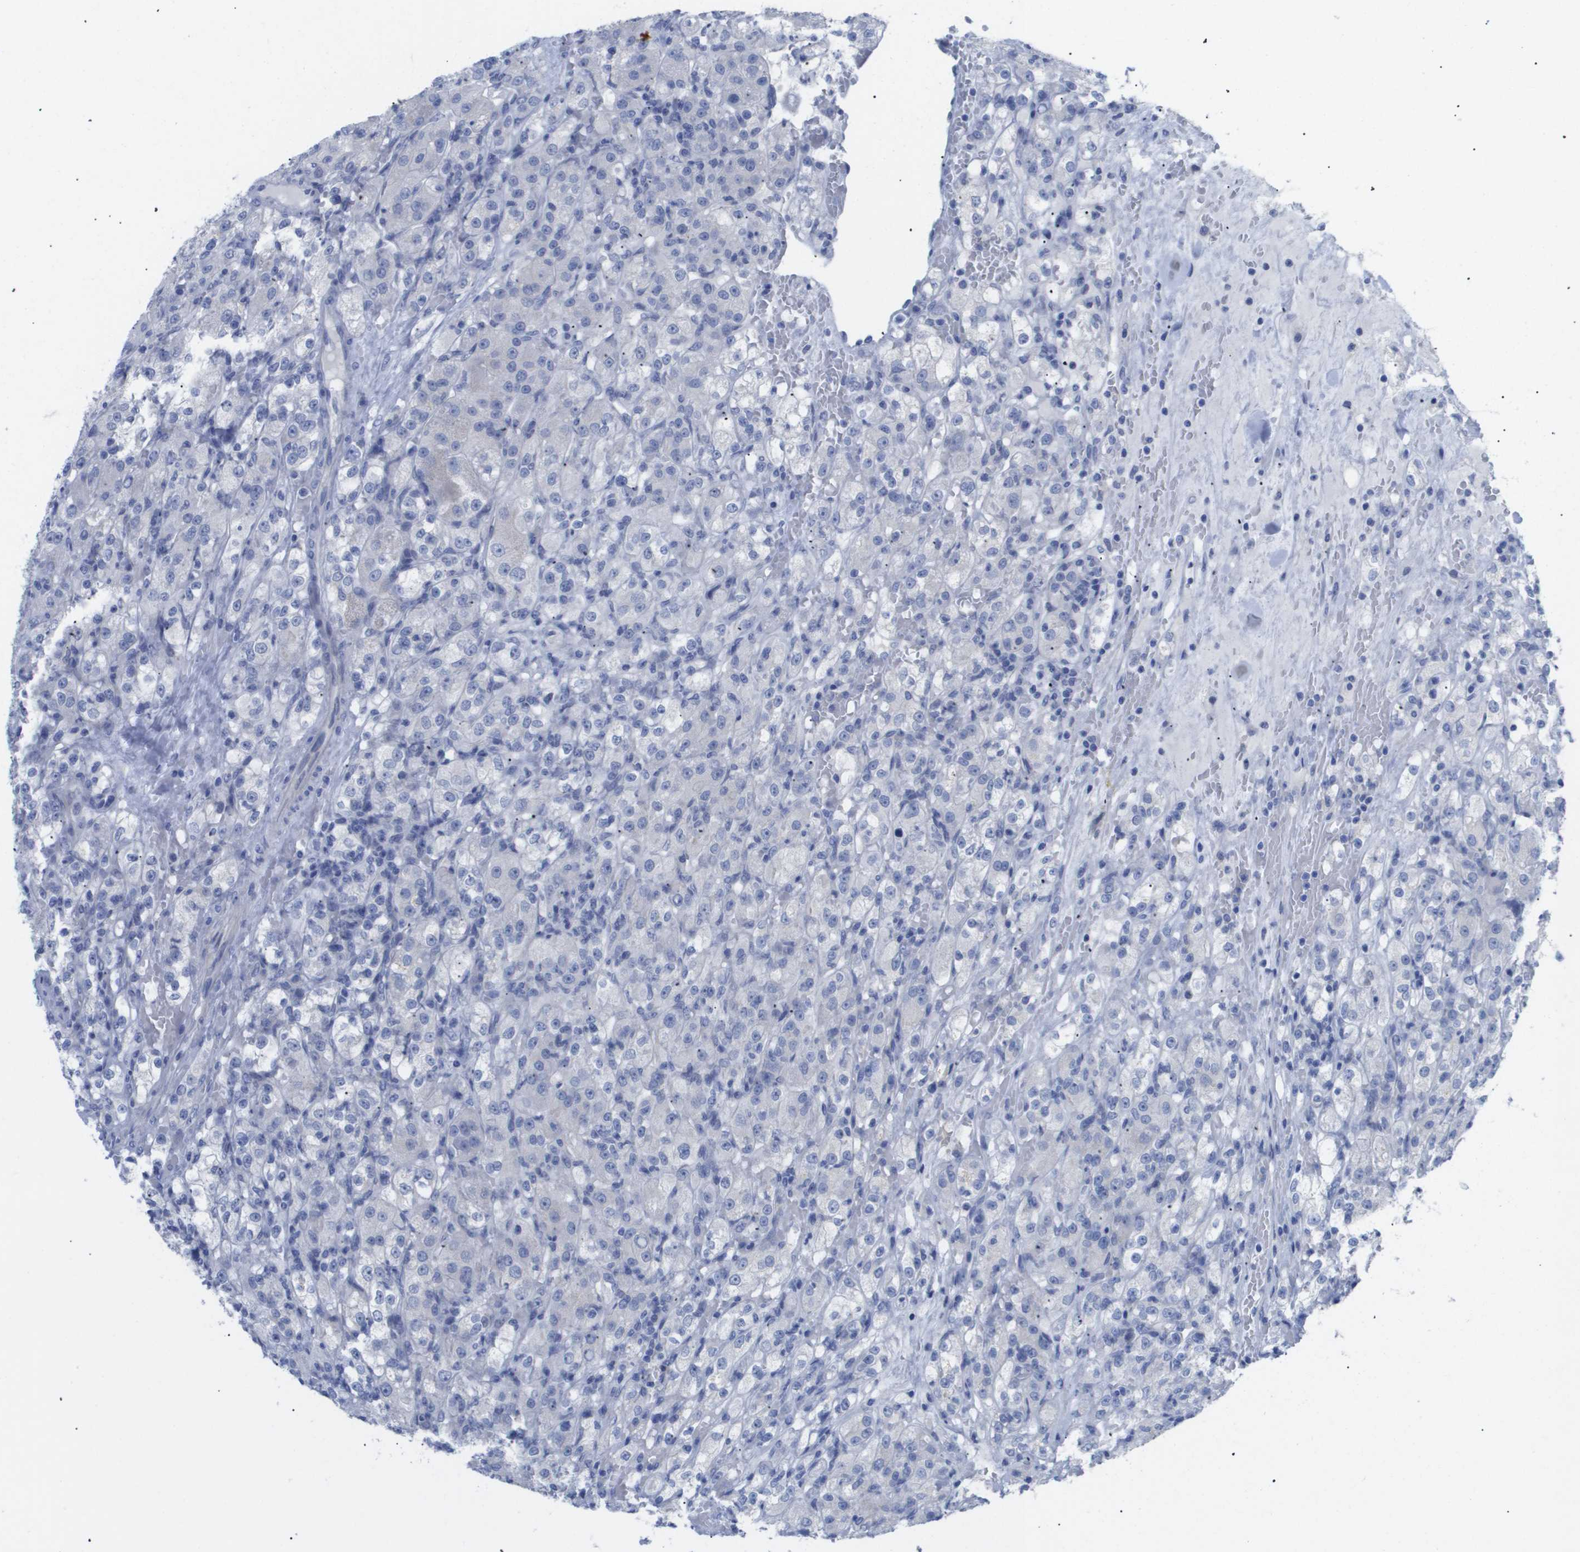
{"staining": {"intensity": "negative", "quantity": "none", "location": "none"}, "tissue": "renal cancer", "cell_type": "Tumor cells", "image_type": "cancer", "snomed": [{"axis": "morphology", "description": "Normal tissue, NOS"}, {"axis": "morphology", "description": "Adenocarcinoma, NOS"}, {"axis": "topography", "description": "Kidney"}], "caption": "Immunohistochemistry (IHC) of renal cancer reveals no expression in tumor cells.", "gene": "CAV3", "patient": {"sex": "male", "age": 61}}